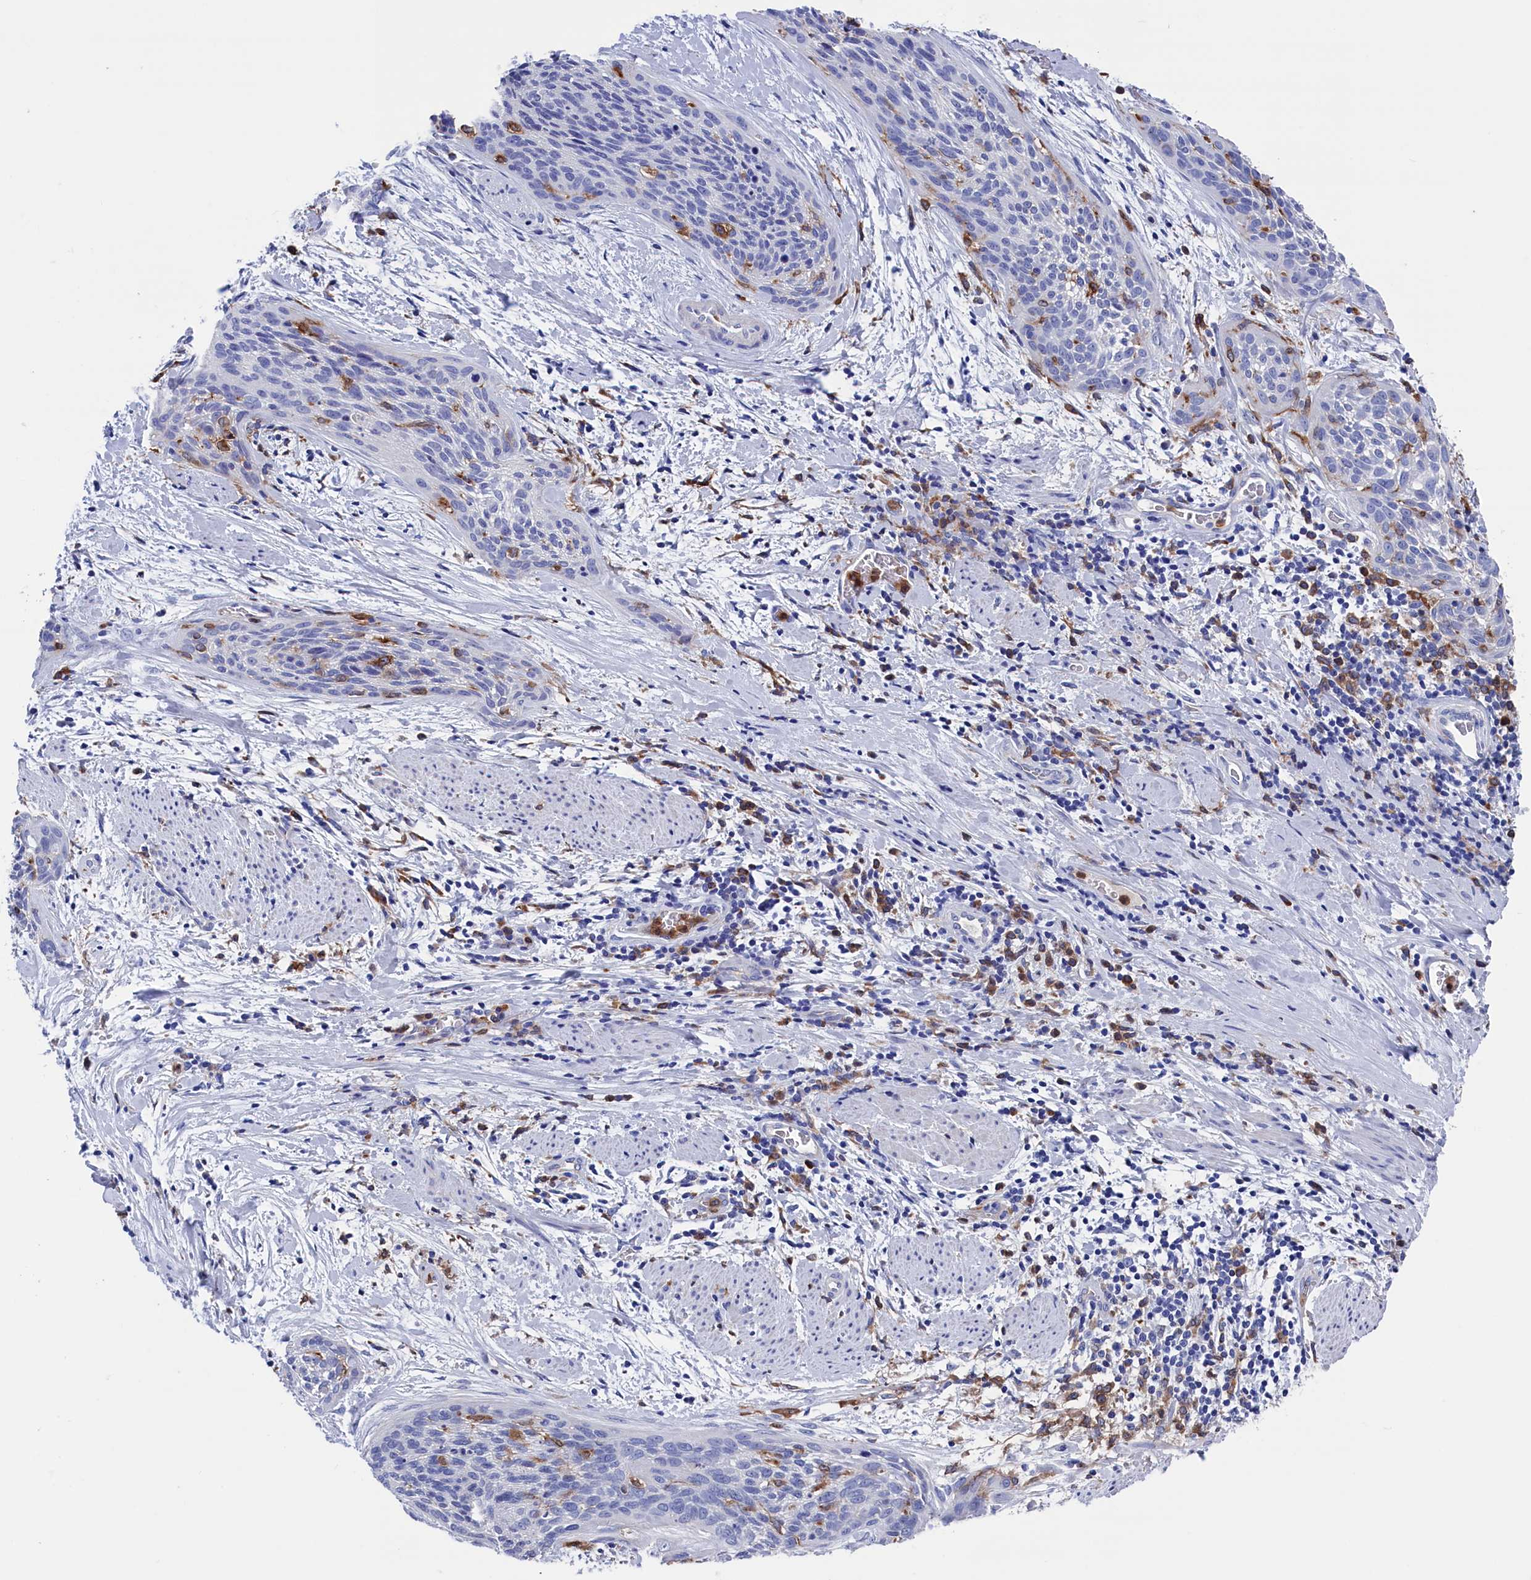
{"staining": {"intensity": "negative", "quantity": "none", "location": "none"}, "tissue": "cervical cancer", "cell_type": "Tumor cells", "image_type": "cancer", "snomed": [{"axis": "morphology", "description": "Squamous cell carcinoma, NOS"}, {"axis": "topography", "description": "Cervix"}], "caption": "Squamous cell carcinoma (cervical) stained for a protein using immunohistochemistry (IHC) shows no positivity tumor cells.", "gene": "TYROBP", "patient": {"sex": "female", "age": 55}}